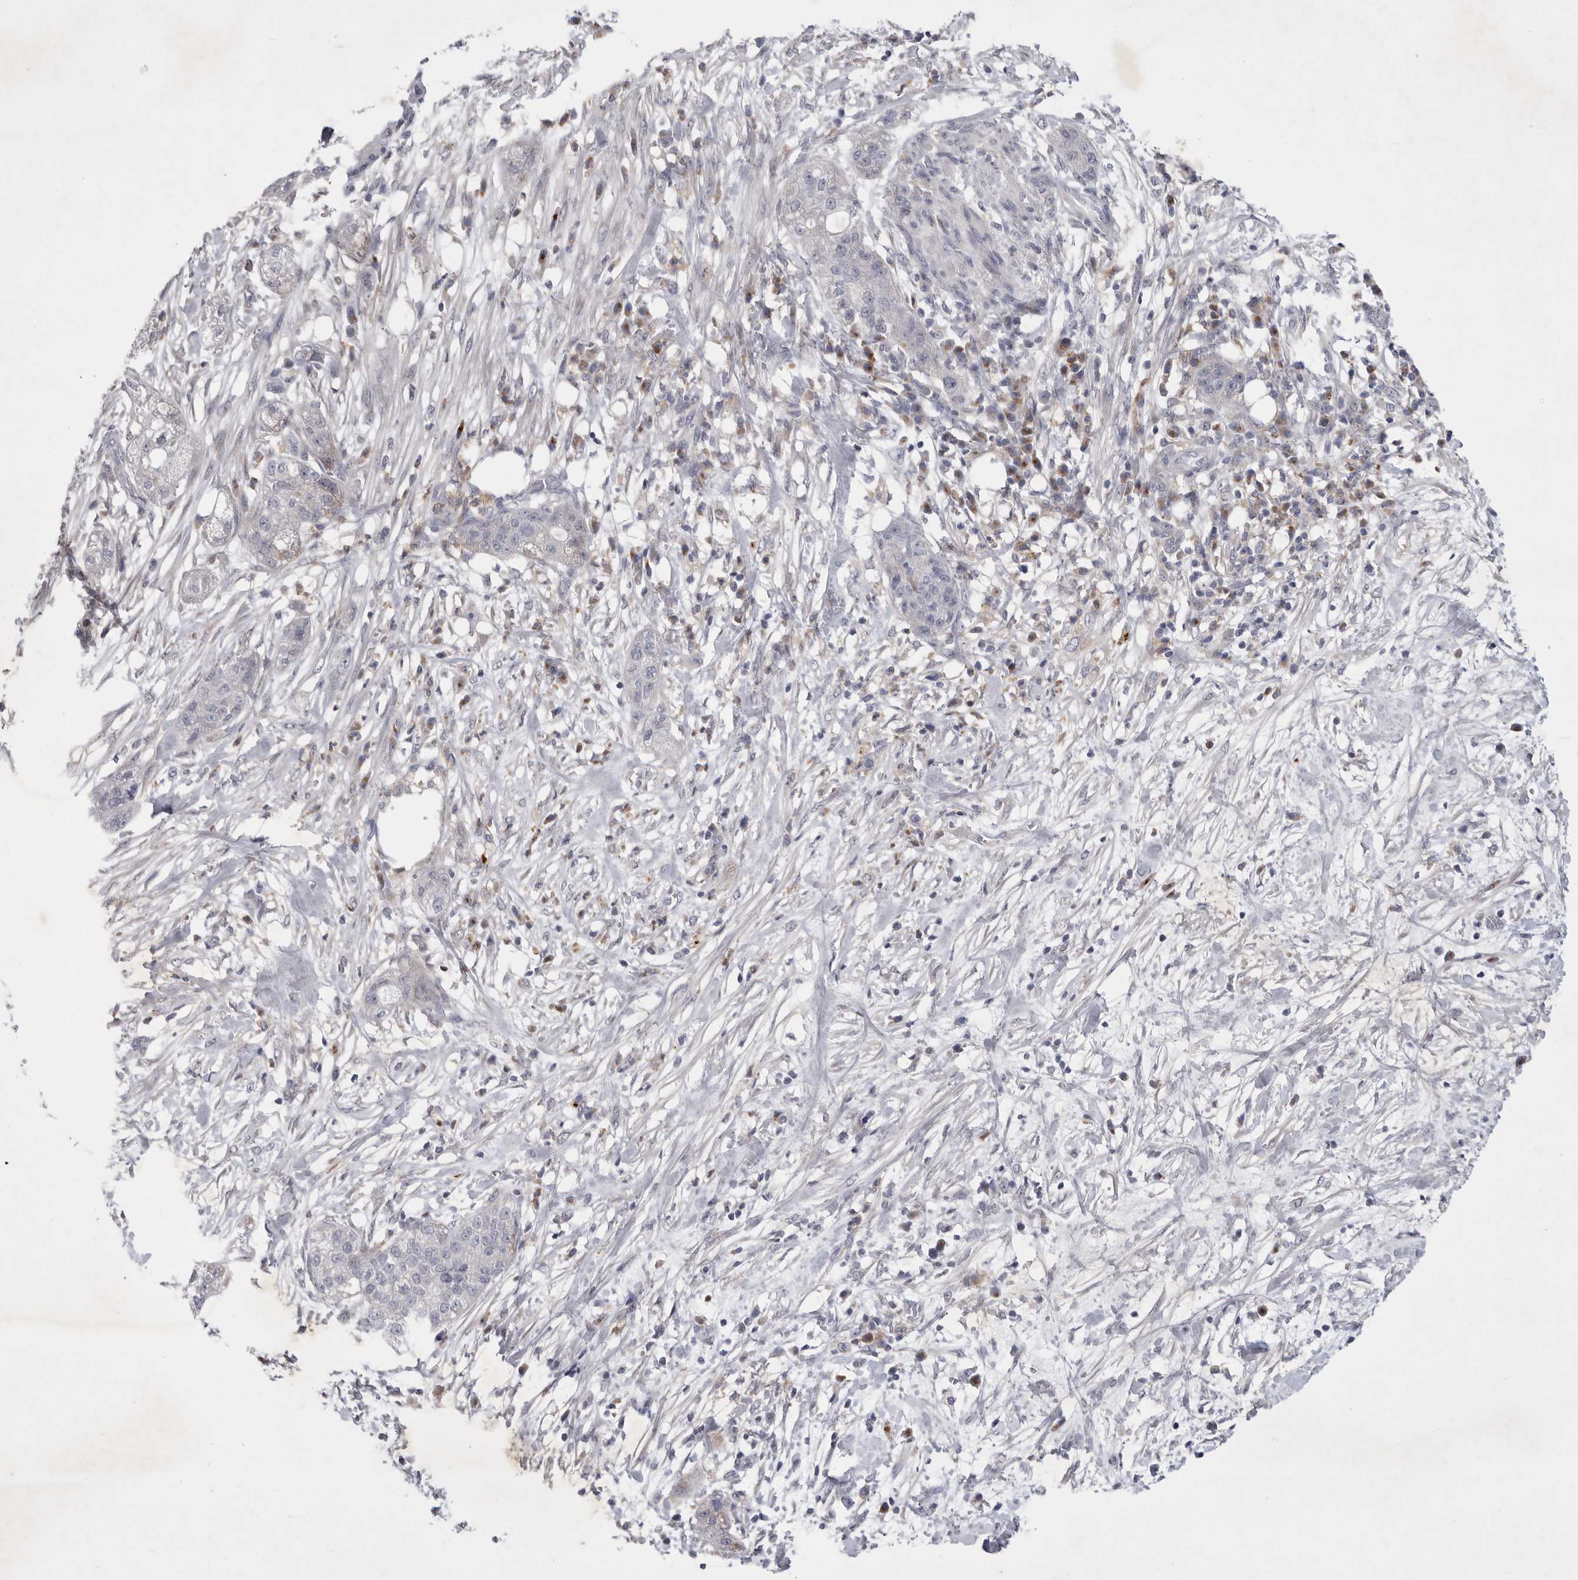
{"staining": {"intensity": "negative", "quantity": "none", "location": "none"}, "tissue": "pancreatic cancer", "cell_type": "Tumor cells", "image_type": "cancer", "snomed": [{"axis": "morphology", "description": "Adenocarcinoma, NOS"}, {"axis": "topography", "description": "Pancreas"}], "caption": "Pancreatic adenocarcinoma stained for a protein using IHC reveals no staining tumor cells.", "gene": "SIGLEC10", "patient": {"sex": "female", "age": 78}}